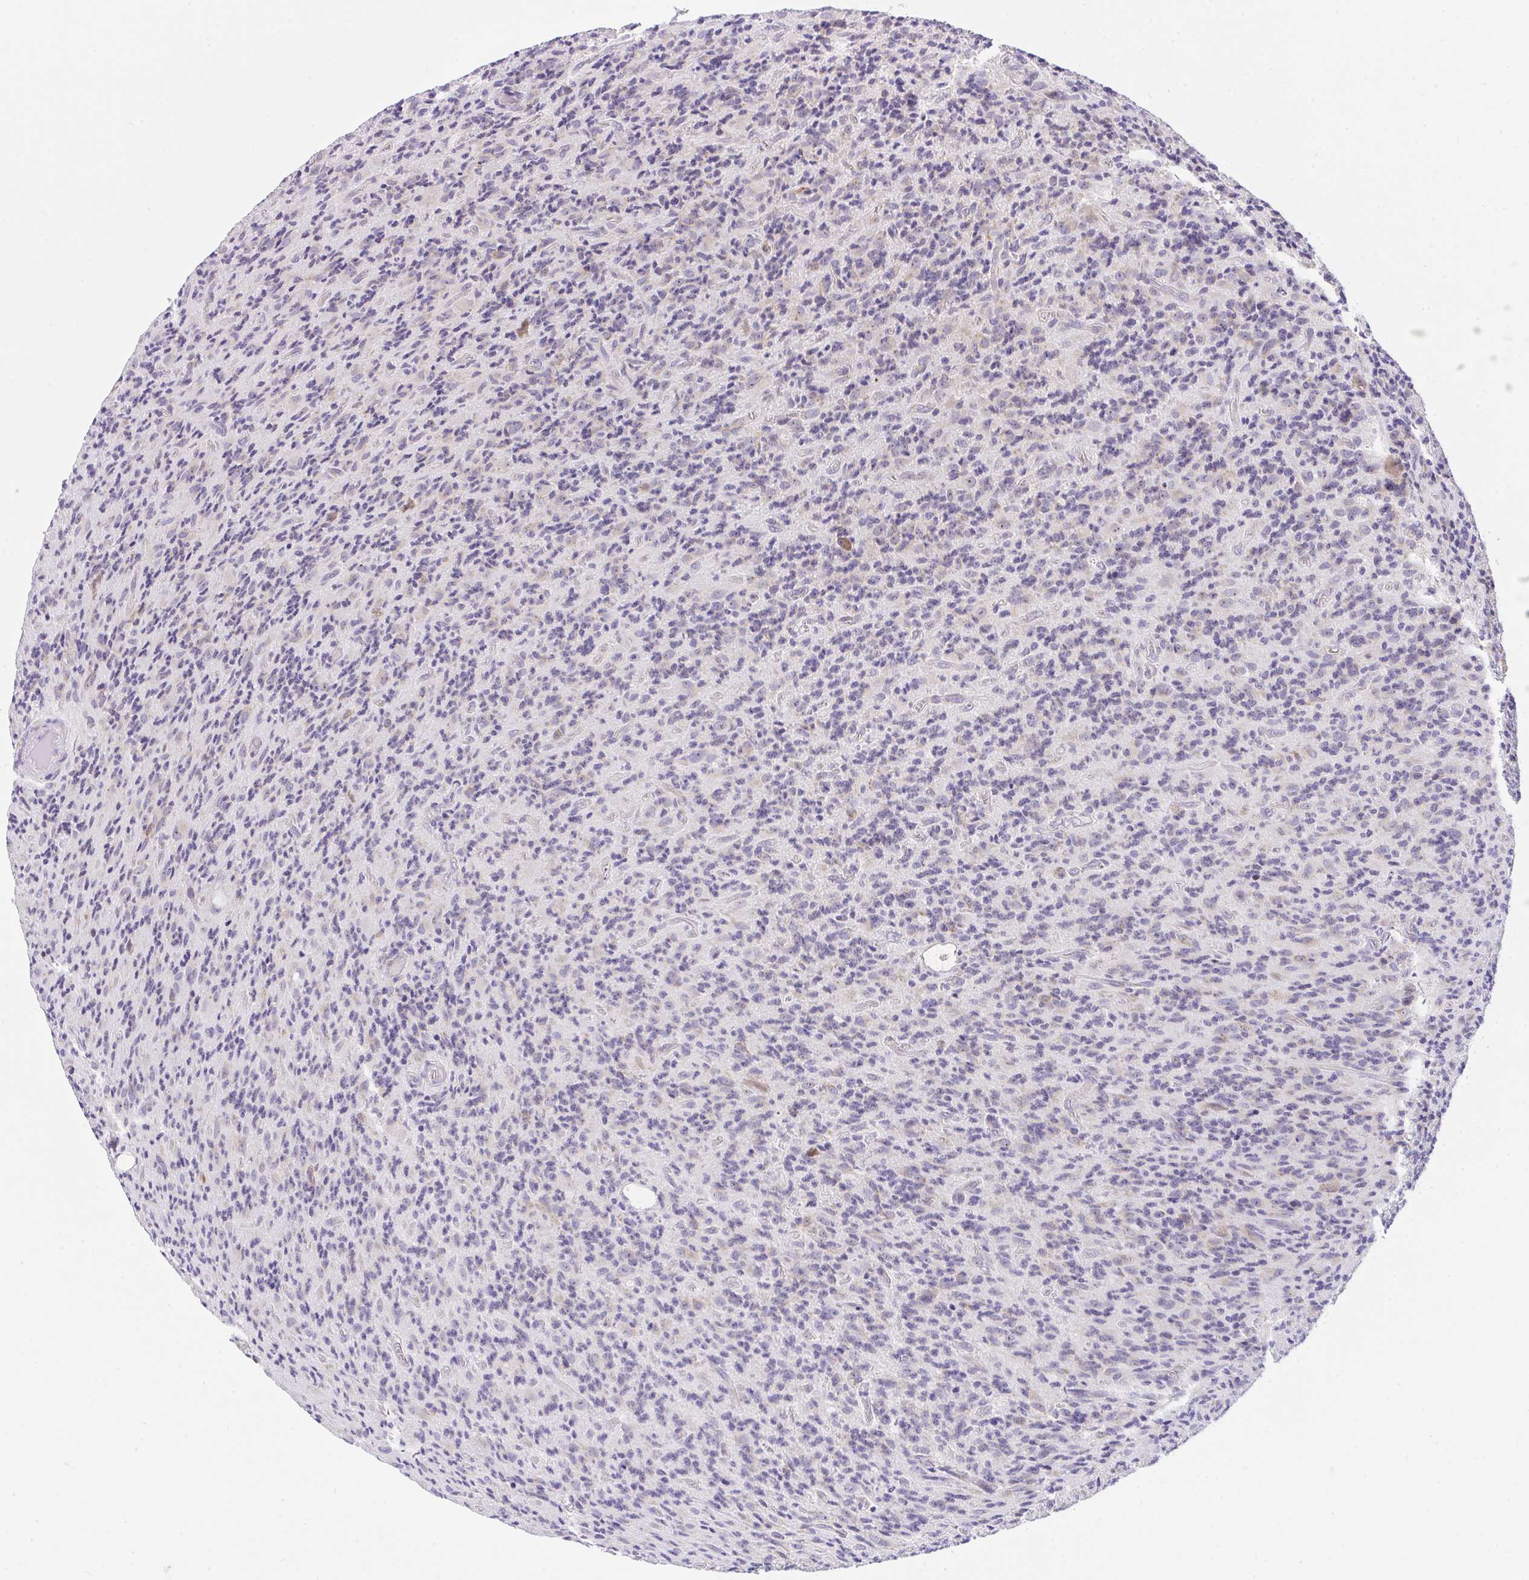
{"staining": {"intensity": "weak", "quantity": "<25%", "location": "cytoplasmic/membranous"}, "tissue": "glioma", "cell_type": "Tumor cells", "image_type": "cancer", "snomed": [{"axis": "morphology", "description": "Glioma, malignant, High grade"}, {"axis": "topography", "description": "Brain"}], "caption": "This is a photomicrograph of IHC staining of glioma, which shows no staining in tumor cells. The staining was performed using DAB (3,3'-diaminobenzidine) to visualize the protein expression in brown, while the nuclei were stained in blue with hematoxylin (Magnification: 20x).", "gene": "VGLL3", "patient": {"sex": "male", "age": 76}}